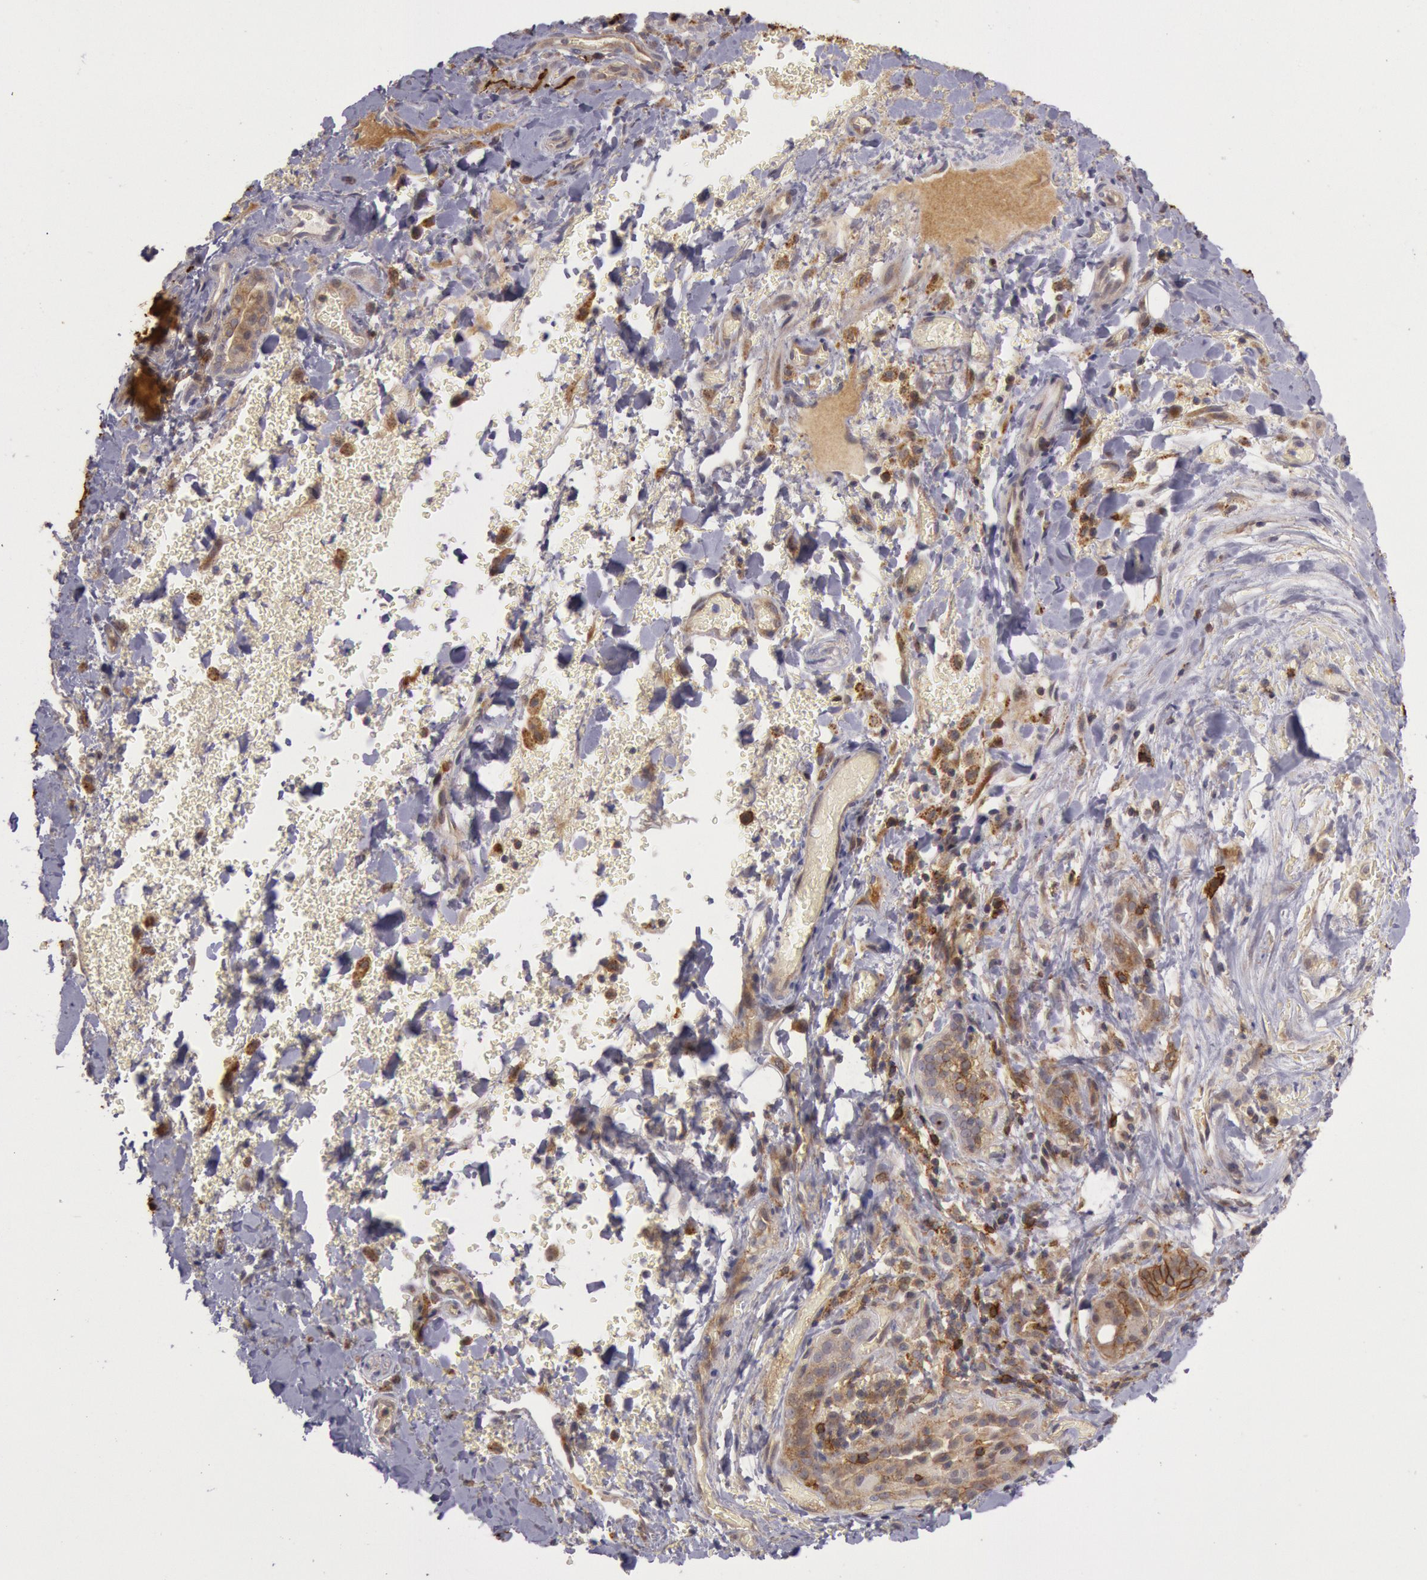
{"staining": {"intensity": "strong", "quantity": ">75%", "location": "cytoplasmic/membranous"}, "tissue": "thyroid gland", "cell_type": "Glandular cells", "image_type": "normal", "snomed": [{"axis": "morphology", "description": "Normal tissue, NOS"}, {"axis": "topography", "description": "Thyroid gland"}], "caption": "Approximately >75% of glandular cells in normal thyroid gland demonstrate strong cytoplasmic/membranous protein positivity as visualized by brown immunohistochemical staining.", "gene": "TRIB2", "patient": {"sex": "male", "age": 61}}